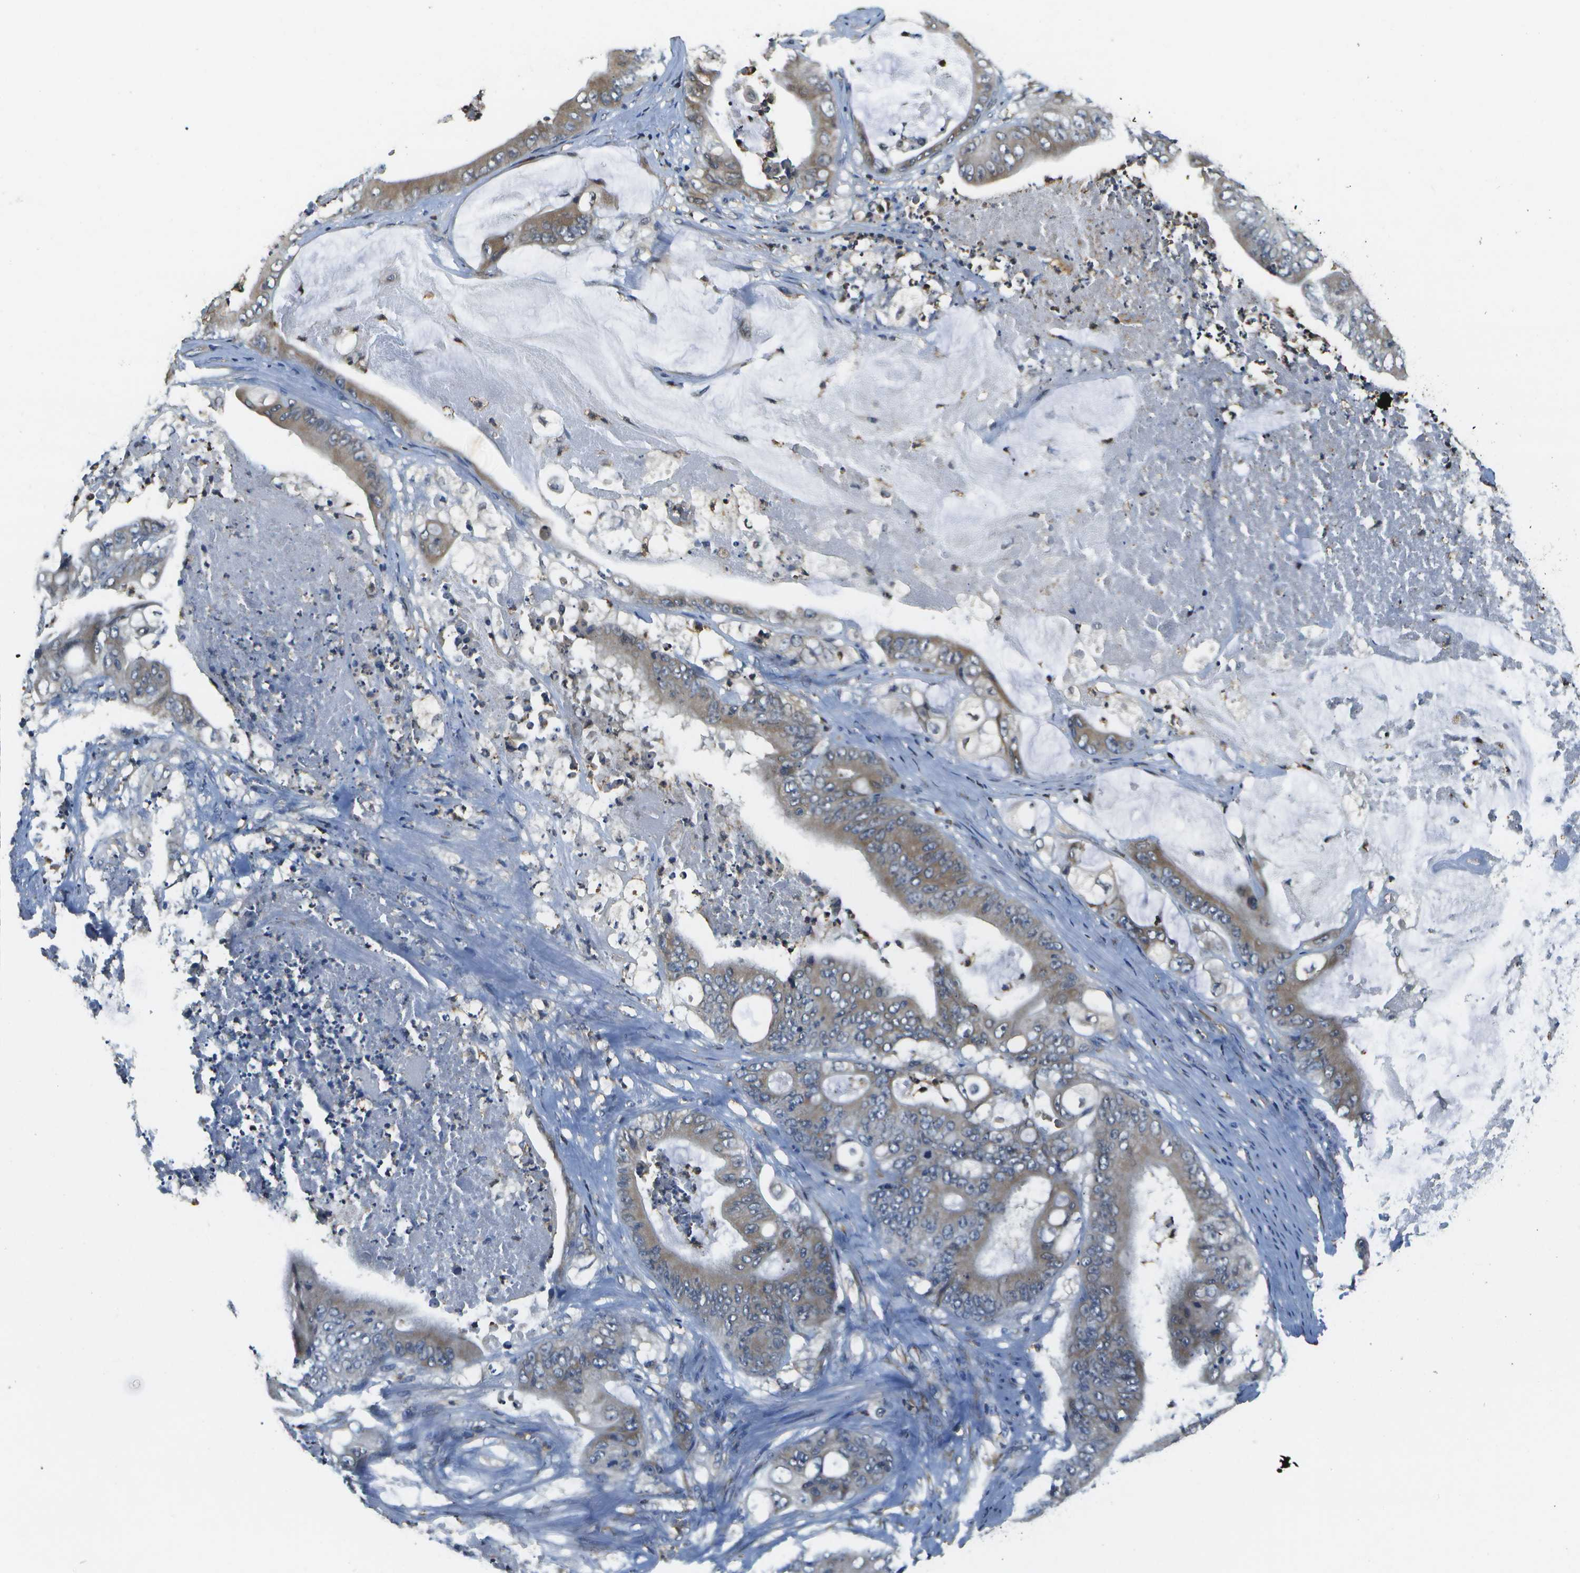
{"staining": {"intensity": "moderate", "quantity": ">75%", "location": "cytoplasmic/membranous"}, "tissue": "stomach cancer", "cell_type": "Tumor cells", "image_type": "cancer", "snomed": [{"axis": "morphology", "description": "Adenocarcinoma, NOS"}, {"axis": "topography", "description": "Stomach"}], "caption": "A micrograph of human stomach cancer stained for a protein displays moderate cytoplasmic/membranous brown staining in tumor cells.", "gene": "DSE", "patient": {"sex": "female", "age": 73}}